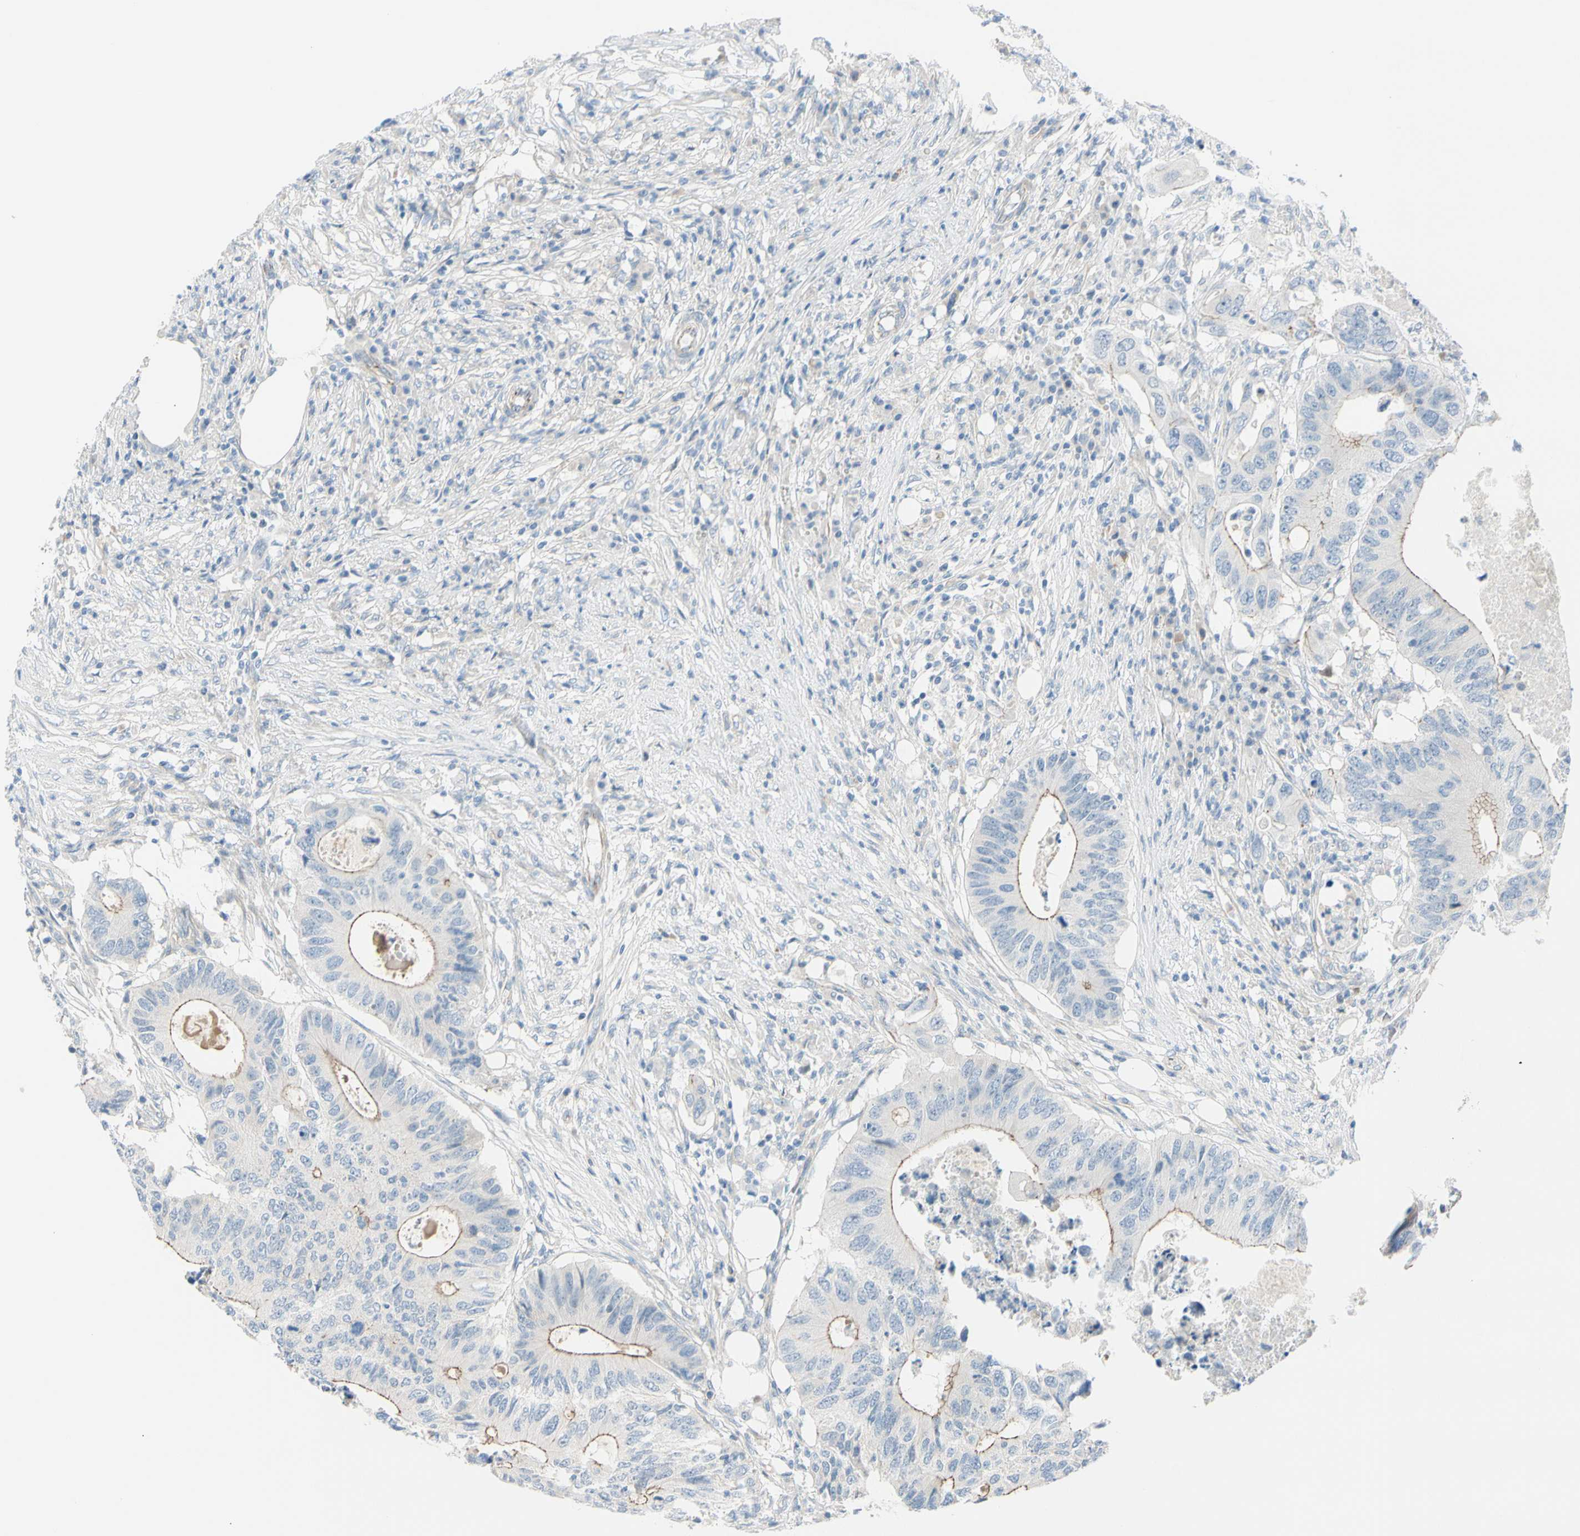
{"staining": {"intensity": "weak", "quantity": "25%-75%", "location": "cytoplasmic/membranous"}, "tissue": "colorectal cancer", "cell_type": "Tumor cells", "image_type": "cancer", "snomed": [{"axis": "morphology", "description": "Adenocarcinoma, NOS"}, {"axis": "topography", "description": "Colon"}], "caption": "Brown immunohistochemical staining in human colorectal cancer (adenocarcinoma) shows weak cytoplasmic/membranous positivity in approximately 25%-75% of tumor cells. The protein is stained brown, and the nuclei are stained in blue (DAB IHC with brightfield microscopy, high magnification).", "gene": "TJP1", "patient": {"sex": "male", "age": 71}}